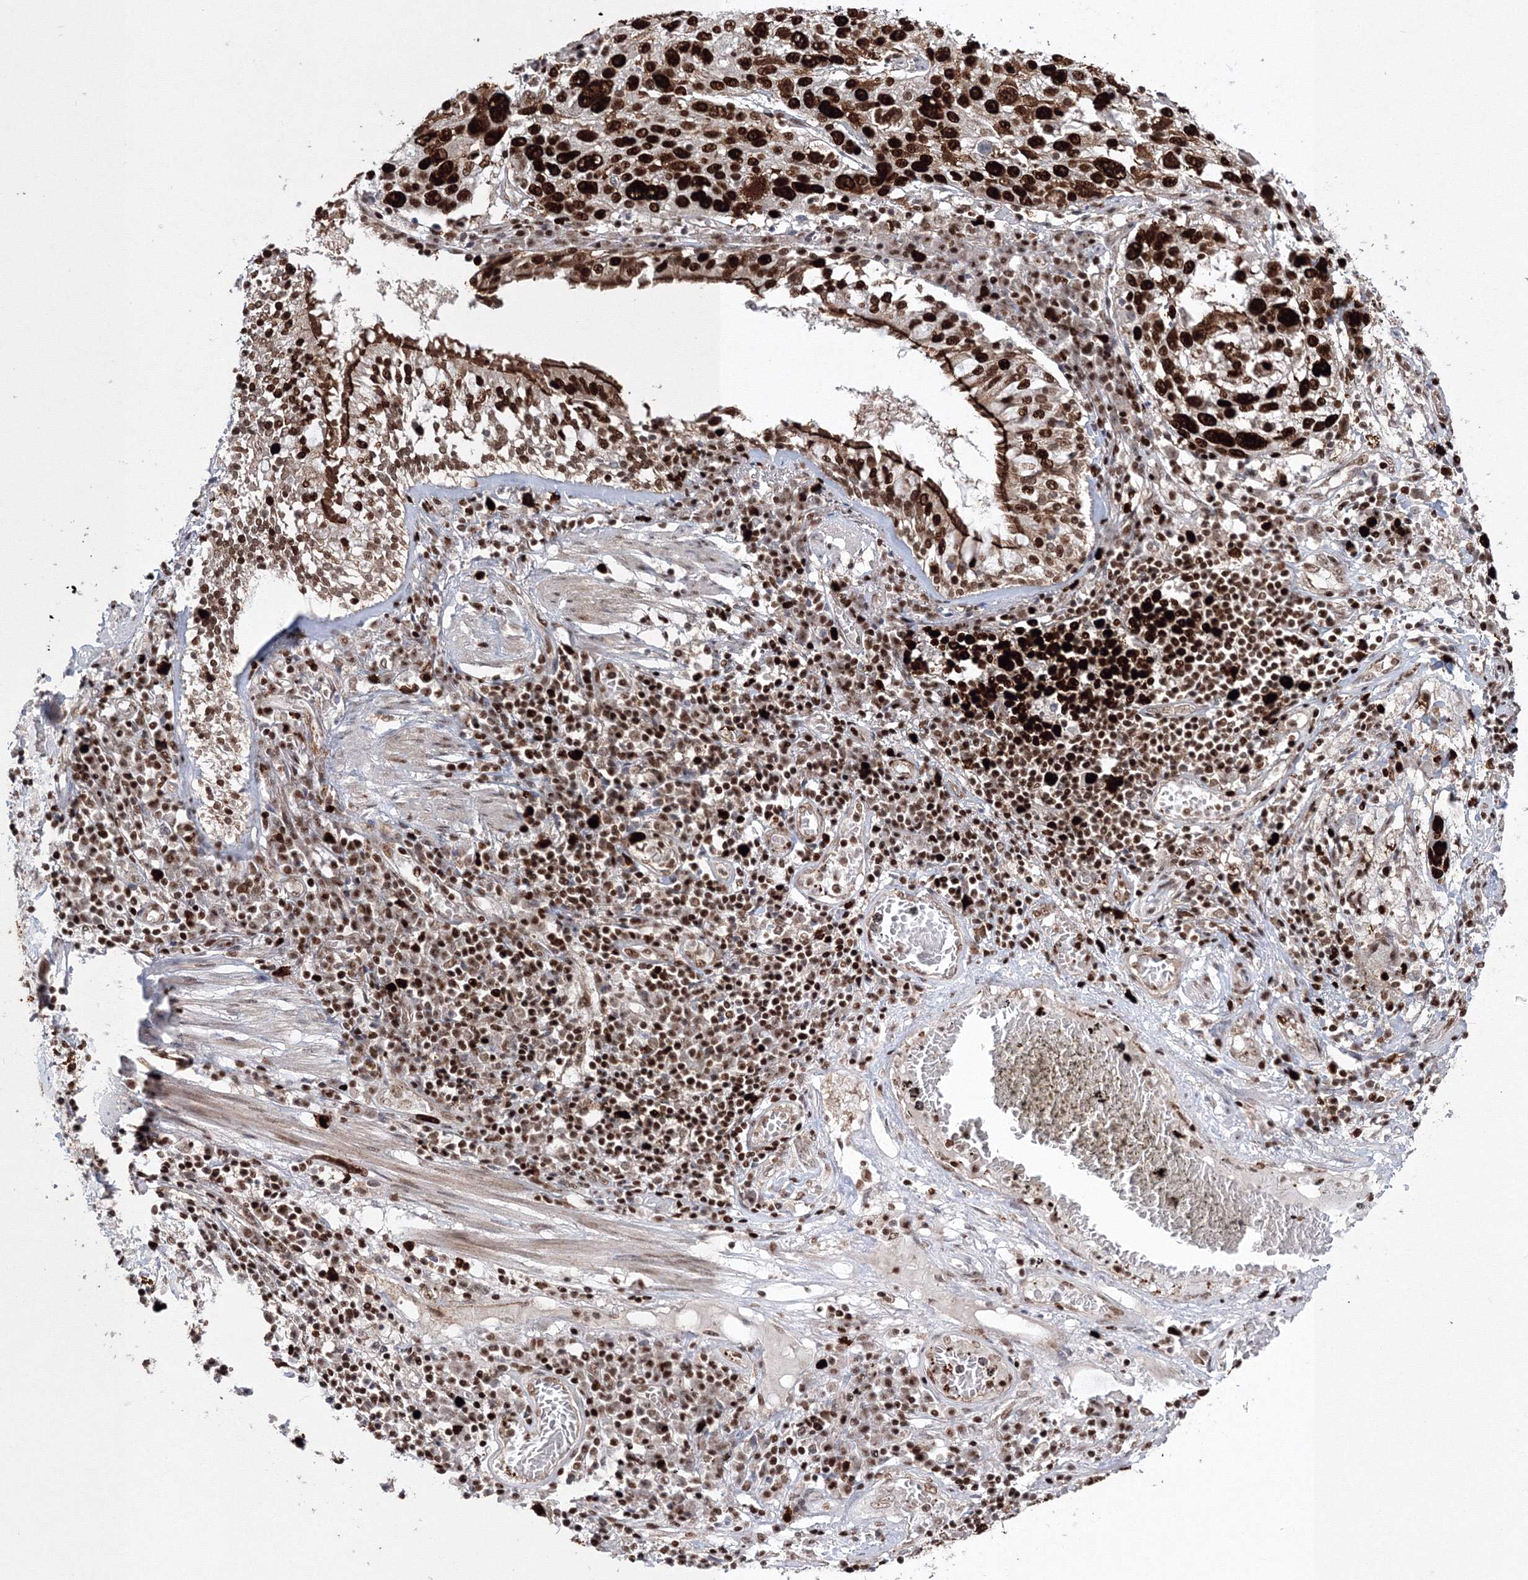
{"staining": {"intensity": "strong", "quantity": ">75%", "location": "nuclear"}, "tissue": "lung cancer", "cell_type": "Tumor cells", "image_type": "cancer", "snomed": [{"axis": "morphology", "description": "Squamous cell carcinoma, NOS"}, {"axis": "topography", "description": "Lung"}], "caption": "Human lung squamous cell carcinoma stained for a protein (brown) displays strong nuclear positive expression in about >75% of tumor cells.", "gene": "LIG1", "patient": {"sex": "male", "age": 65}}